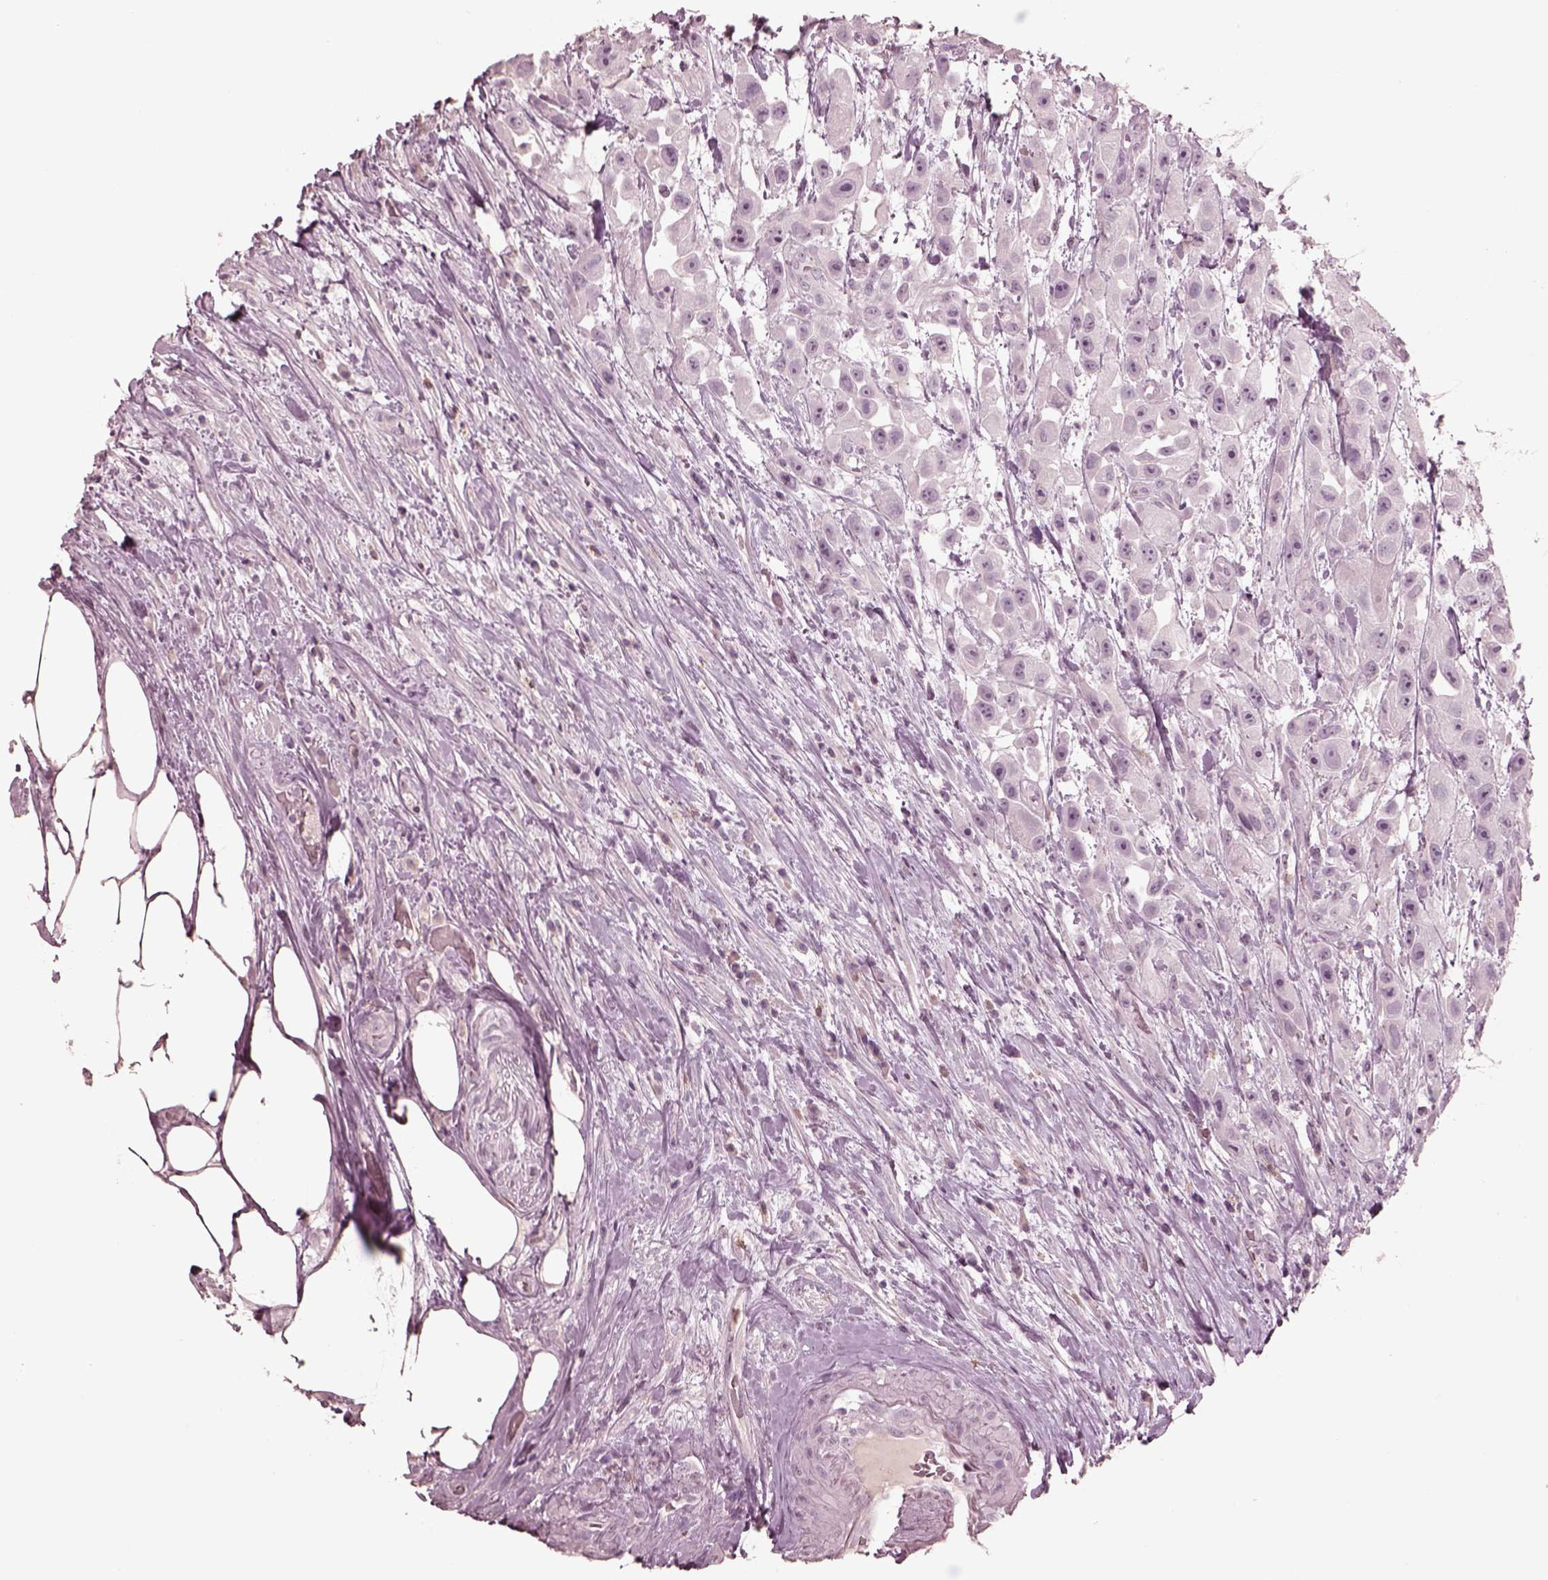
{"staining": {"intensity": "negative", "quantity": "none", "location": "none"}, "tissue": "urothelial cancer", "cell_type": "Tumor cells", "image_type": "cancer", "snomed": [{"axis": "morphology", "description": "Urothelial carcinoma, High grade"}, {"axis": "topography", "description": "Urinary bladder"}], "caption": "The histopathology image reveals no staining of tumor cells in urothelial cancer.", "gene": "PDCD1", "patient": {"sex": "male", "age": 79}}